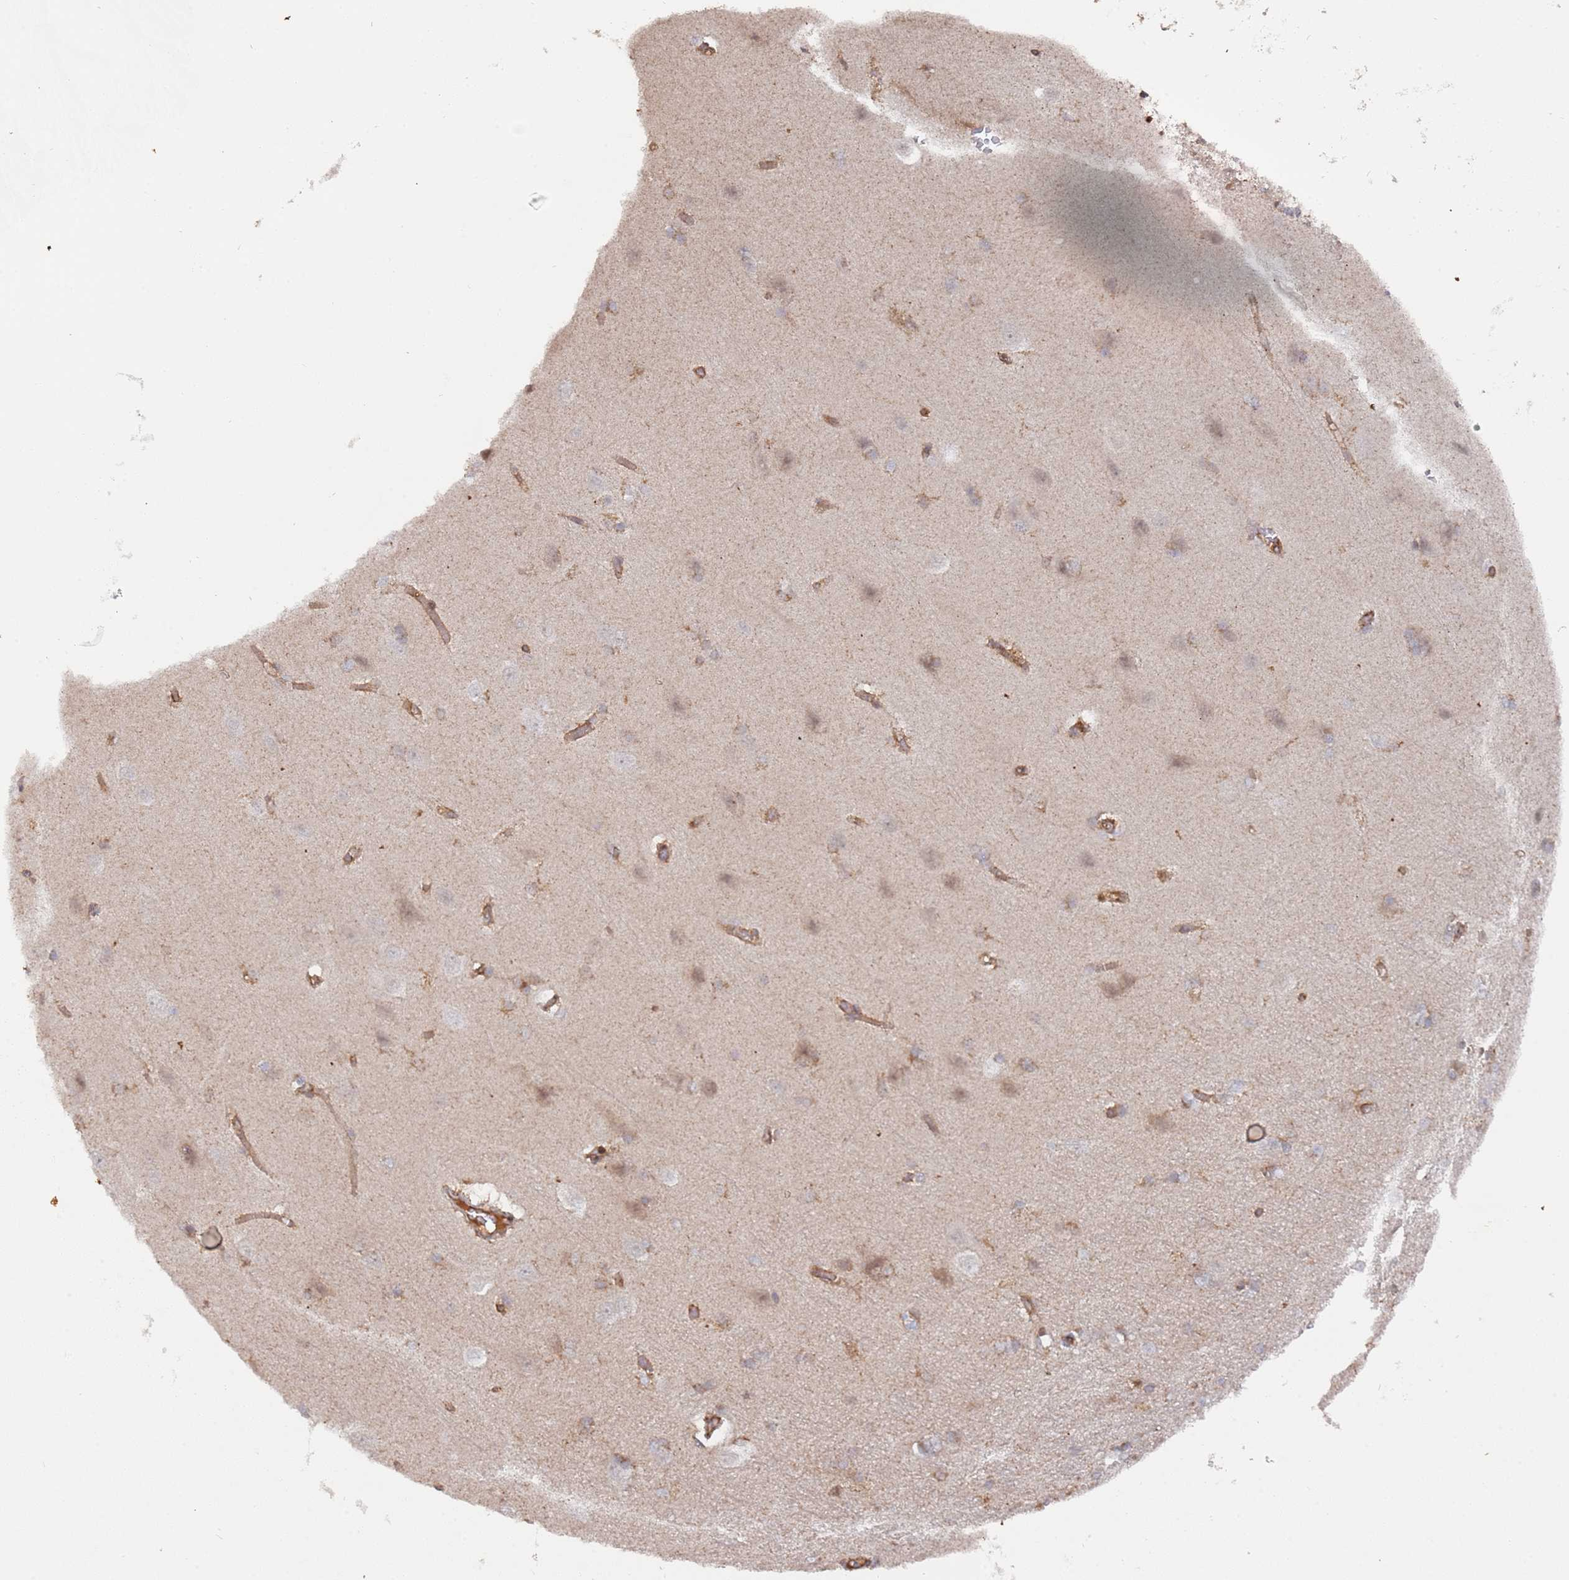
{"staining": {"intensity": "moderate", "quantity": ">75%", "location": "cytoplasmic/membranous"}, "tissue": "cerebral cortex", "cell_type": "Endothelial cells", "image_type": "normal", "snomed": [{"axis": "morphology", "description": "Normal tissue, NOS"}, {"axis": "topography", "description": "Cerebral cortex"}], "caption": "Endothelial cells reveal medium levels of moderate cytoplasmic/membranous expression in approximately >75% of cells in normal cerebral cortex.", "gene": "DDX60", "patient": {"sex": "male", "age": 37}}